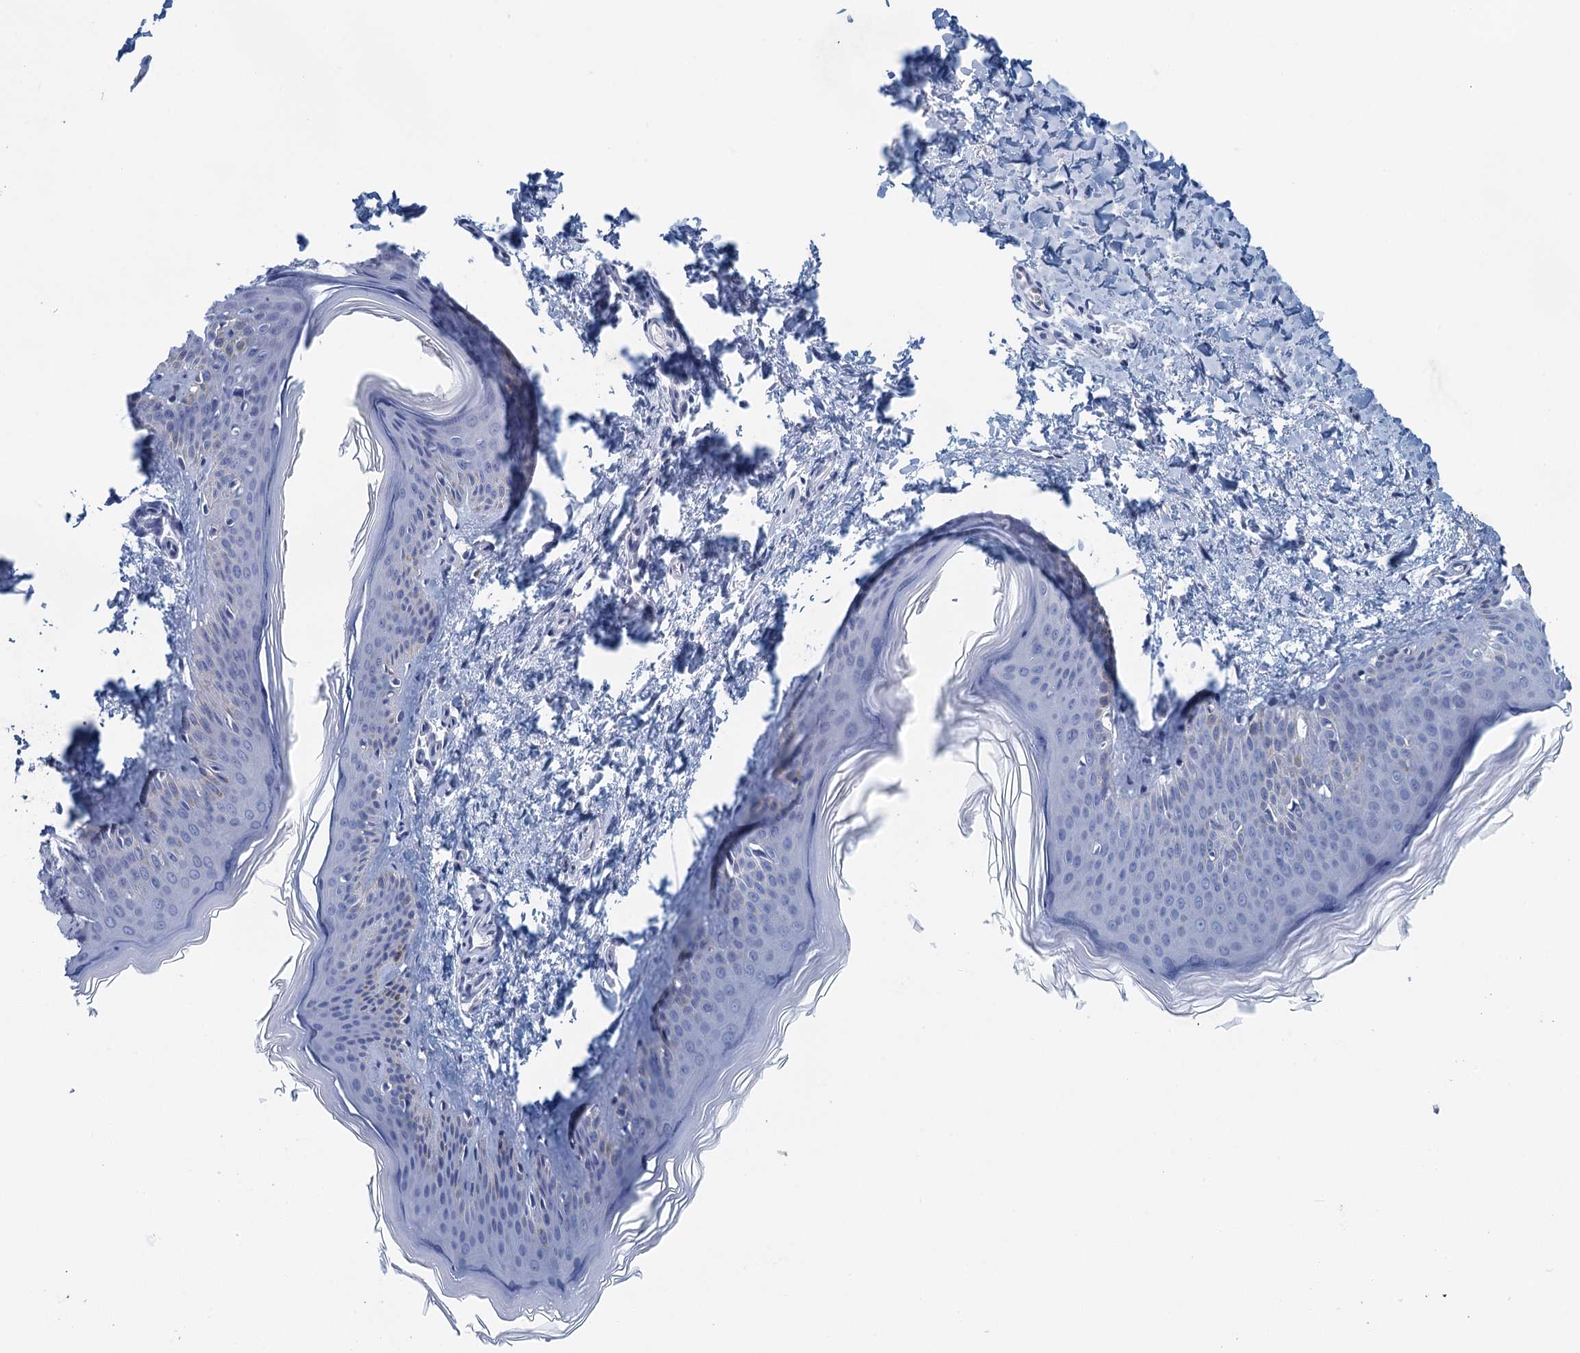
{"staining": {"intensity": "negative", "quantity": "none", "location": "none"}, "tissue": "skin", "cell_type": "Fibroblasts", "image_type": "normal", "snomed": [{"axis": "morphology", "description": "Normal tissue, NOS"}, {"axis": "topography", "description": "Skin"}], "caption": "The immunohistochemistry photomicrograph has no significant expression in fibroblasts of skin.", "gene": "CYP51A1", "patient": {"sex": "female", "age": 27}}